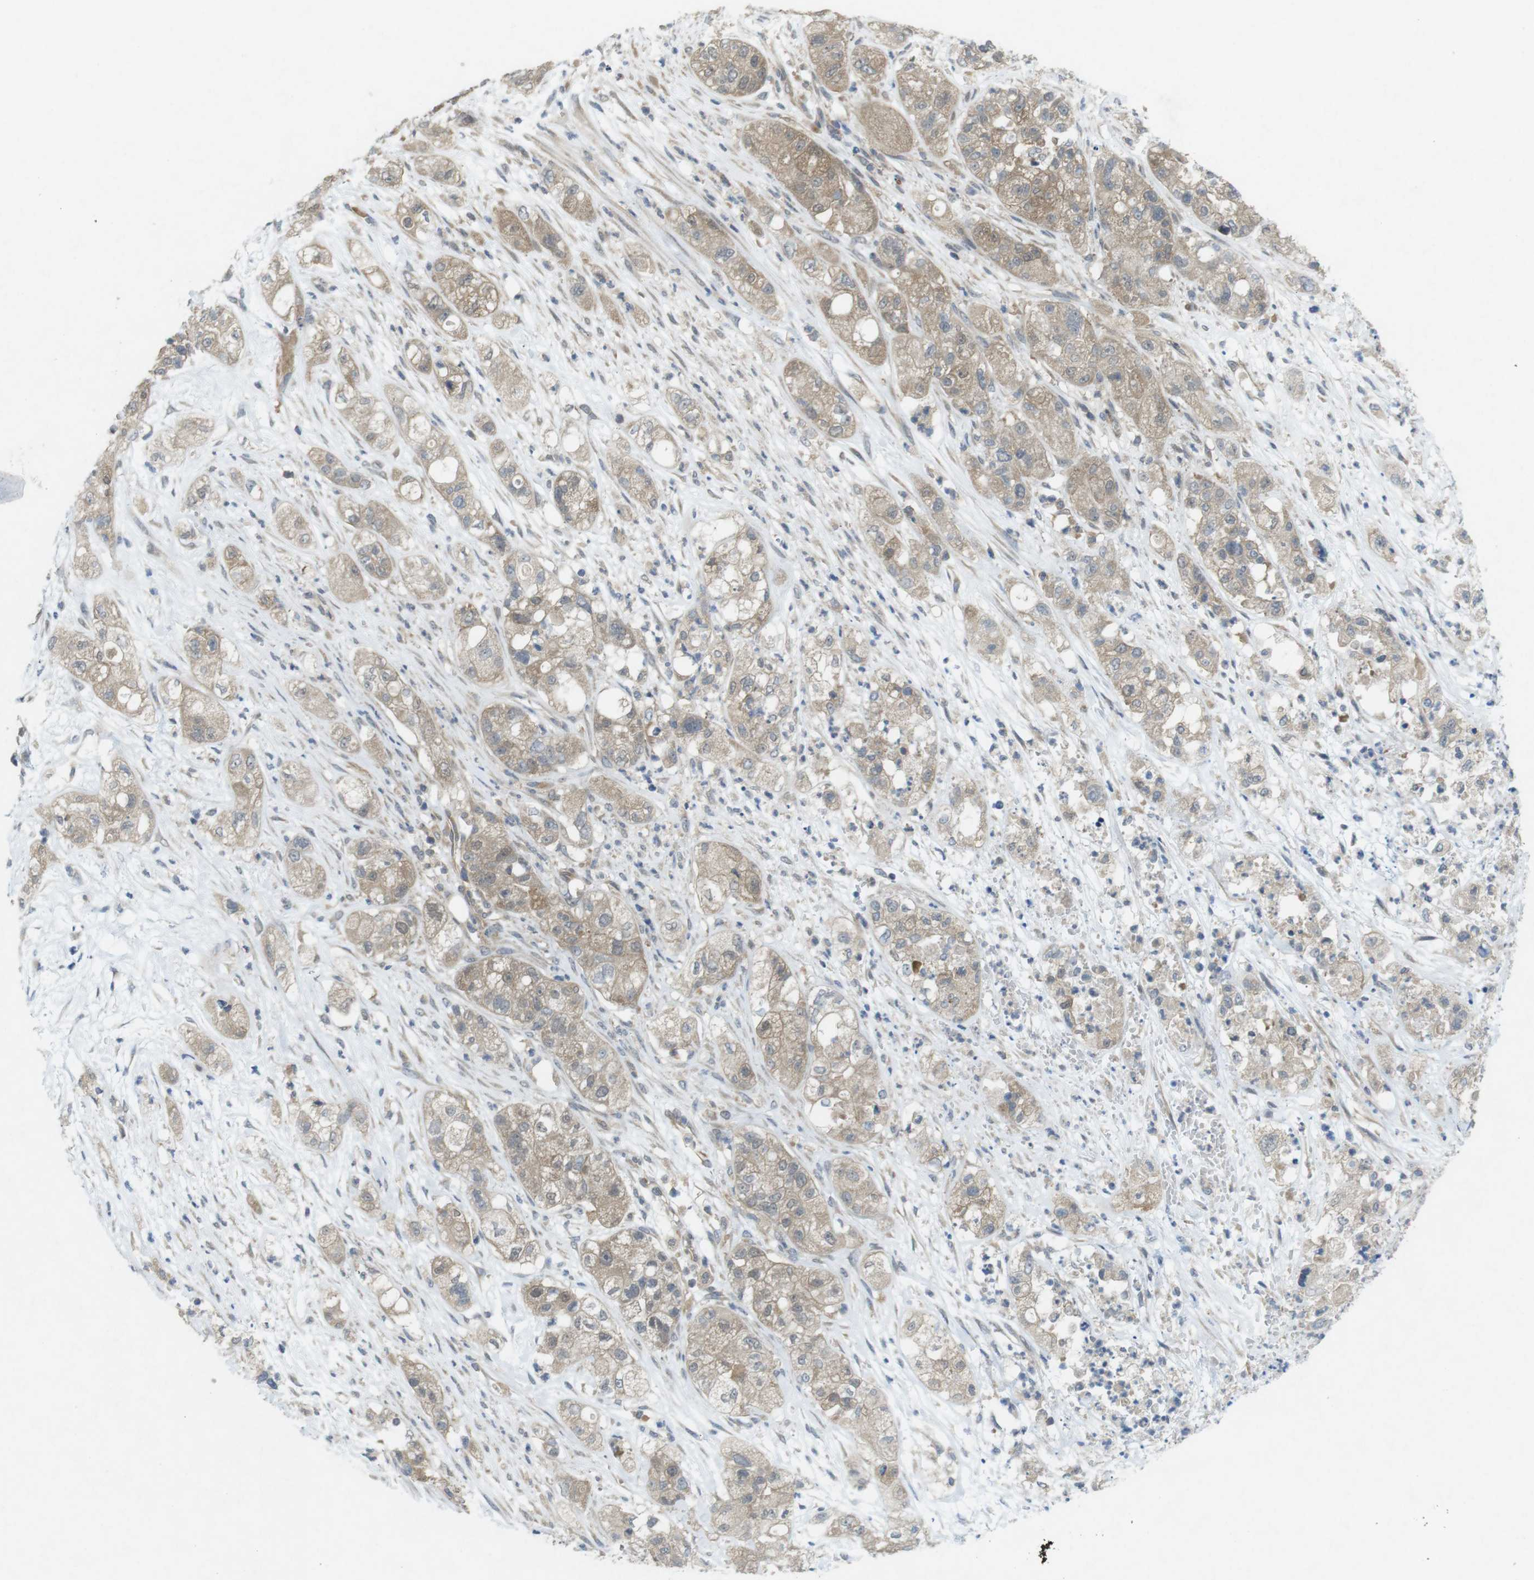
{"staining": {"intensity": "weak", "quantity": ">75%", "location": "cytoplasmic/membranous"}, "tissue": "pancreatic cancer", "cell_type": "Tumor cells", "image_type": "cancer", "snomed": [{"axis": "morphology", "description": "Adenocarcinoma, NOS"}, {"axis": "topography", "description": "Pancreas"}], "caption": "Pancreatic adenocarcinoma stained for a protein (brown) displays weak cytoplasmic/membranous positive staining in approximately >75% of tumor cells.", "gene": "SUGT1", "patient": {"sex": "female", "age": 78}}